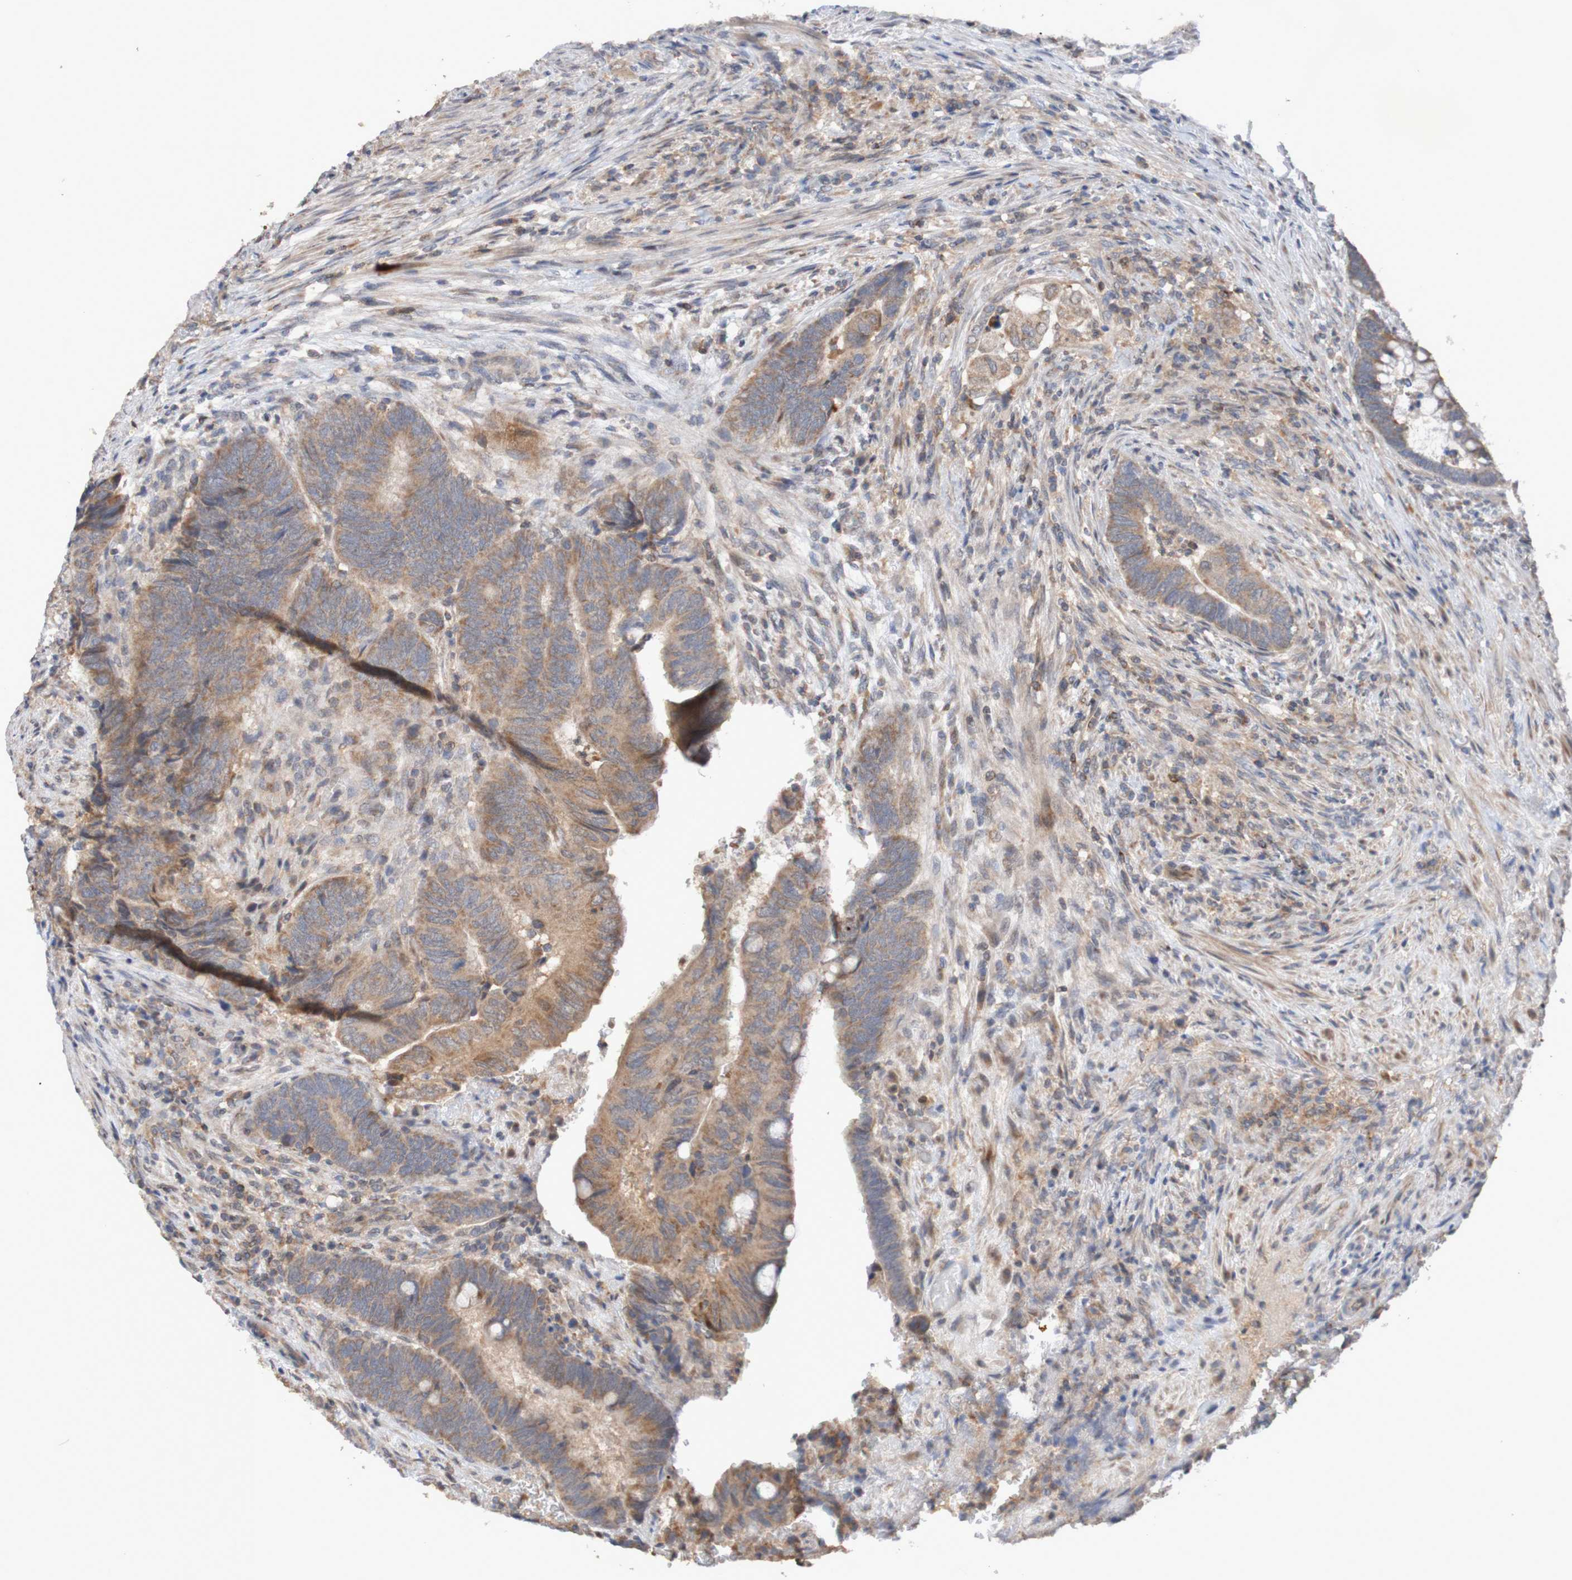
{"staining": {"intensity": "moderate", "quantity": ">75%", "location": "cytoplasmic/membranous"}, "tissue": "colorectal cancer", "cell_type": "Tumor cells", "image_type": "cancer", "snomed": [{"axis": "morphology", "description": "Normal tissue, NOS"}, {"axis": "morphology", "description": "Adenocarcinoma, NOS"}, {"axis": "topography", "description": "Rectum"}, {"axis": "topography", "description": "Peripheral nerve tissue"}], "caption": "Immunohistochemical staining of adenocarcinoma (colorectal) shows moderate cytoplasmic/membranous protein positivity in about >75% of tumor cells.", "gene": "C3orf18", "patient": {"sex": "male", "age": 92}}